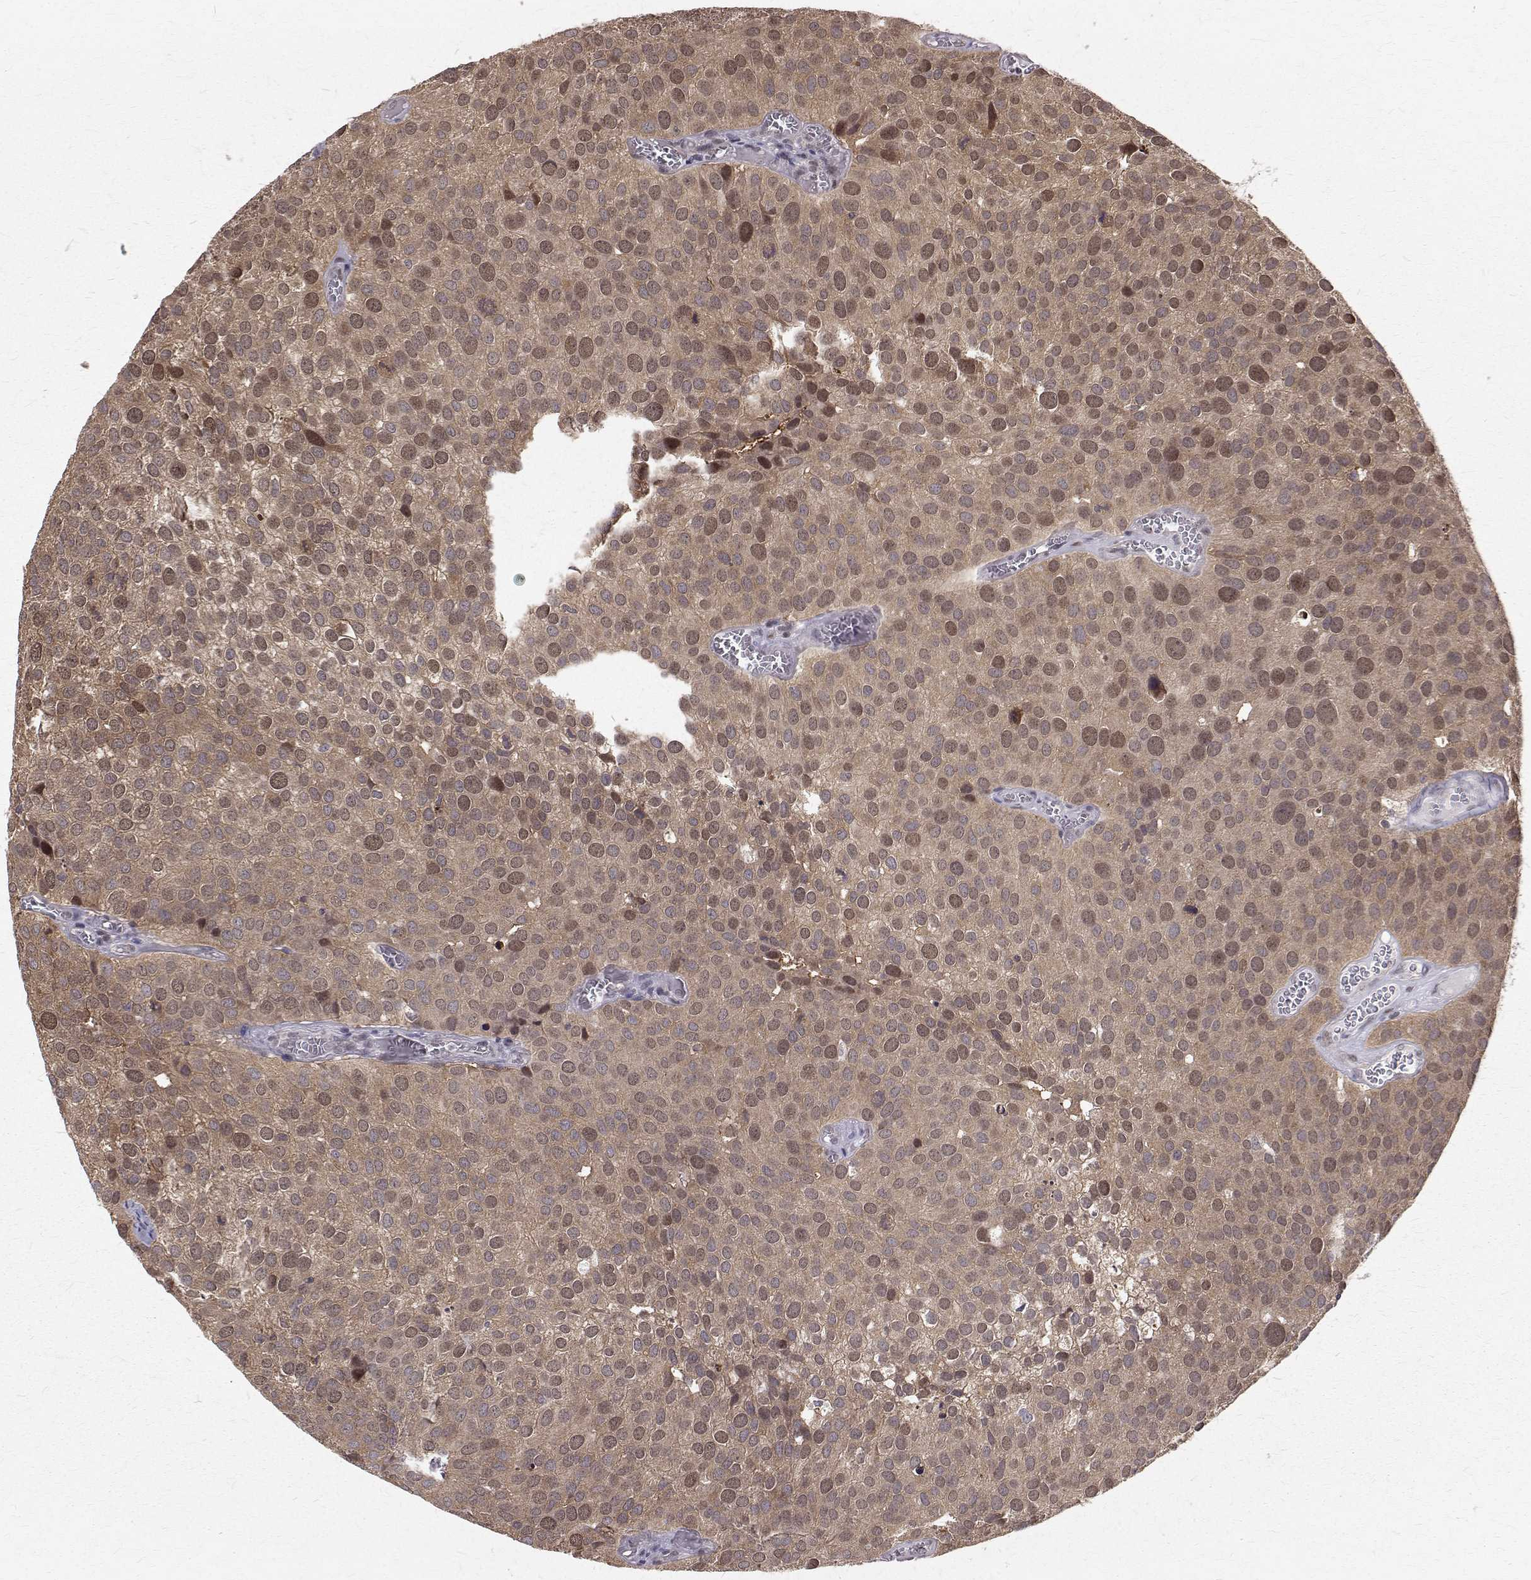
{"staining": {"intensity": "moderate", "quantity": ">75%", "location": "cytoplasmic/membranous,nuclear"}, "tissue": "urothelial cancer", "cell_type": "Tumor cells", "image_type": "cancer", "snomed": [{"axis": "morphology", "description": "Urothelial carcinoma, Low grade"}, {"axis": "topography", "description": "Urinary bladder"}], "caption": "Moderate cytoplasmic/membranous and nuclear positivity for a protein is identified in approximately >75% of tumor cells of low-grade urothelial carcinoma using IHC.", "gene": "NIF3L1", "patient": {"sex": "female", "age": 69}}